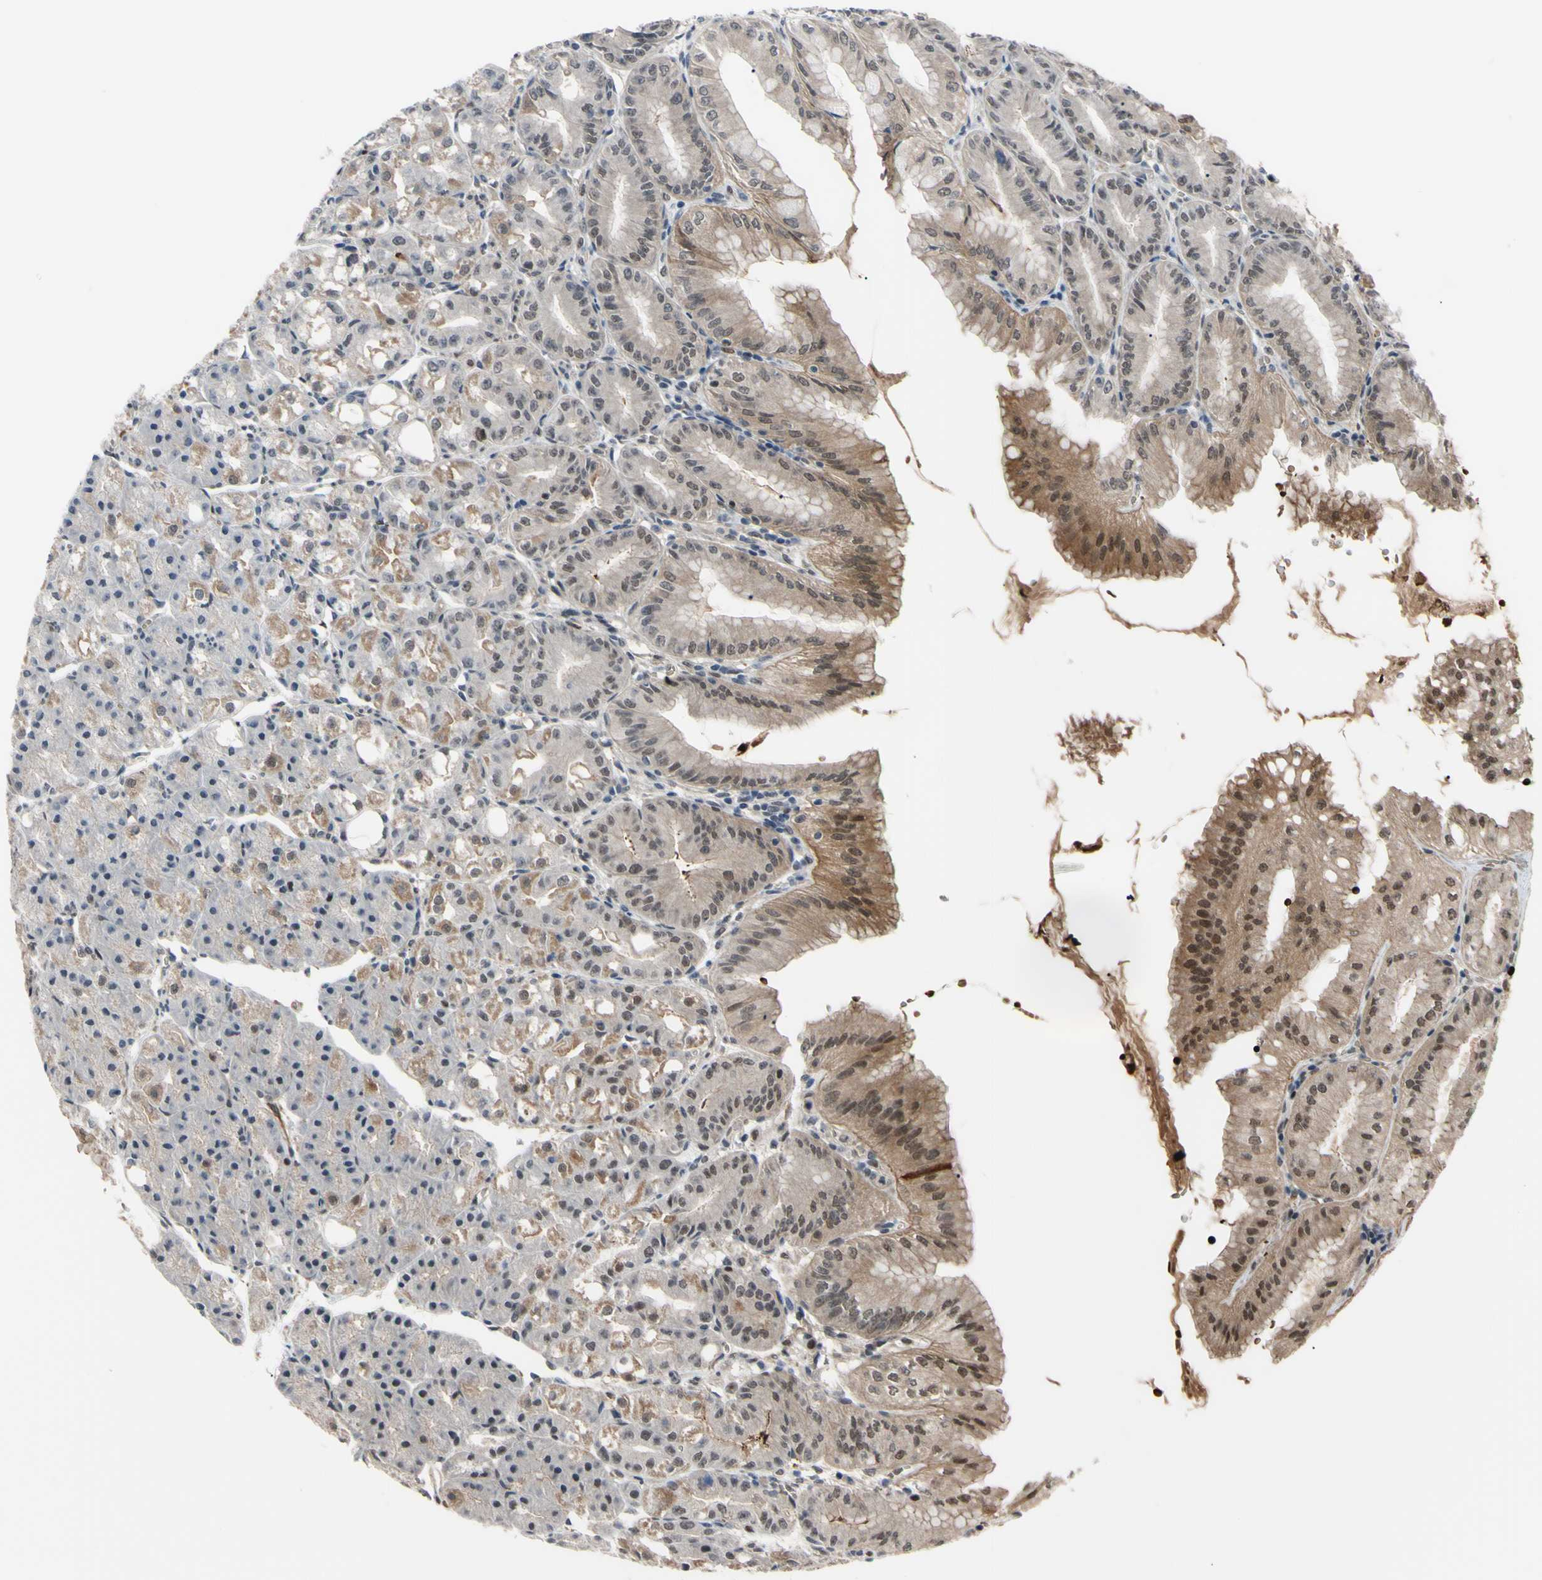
{"staining": {"intensity": "moderate", "quantity": ">75%", "location": "cytoplasmic/membranous,nuclear"}, "tissue": "stomach", "cell_type": "Glandular cells", "image_type": "normal", "snomed": [{"axis": "morphology", "description": "Normal tissue, NOS"}, {"axis": "topography", "description": "Stomach, lower"}], "caption": "Immunohistochemistry micrograph of unremarkable stomach: human stomach stained using immunohistochemistry (IHC) exhibits medium levels of moderate protein expression localized specifically in the cytoplasmic/membranous,nuclear of glandular cells, appearing as a cytoplasmic/membranous,nuclear brown color.", "gene": "THAP12", "patient": {"sex": "male", "age": 71}}